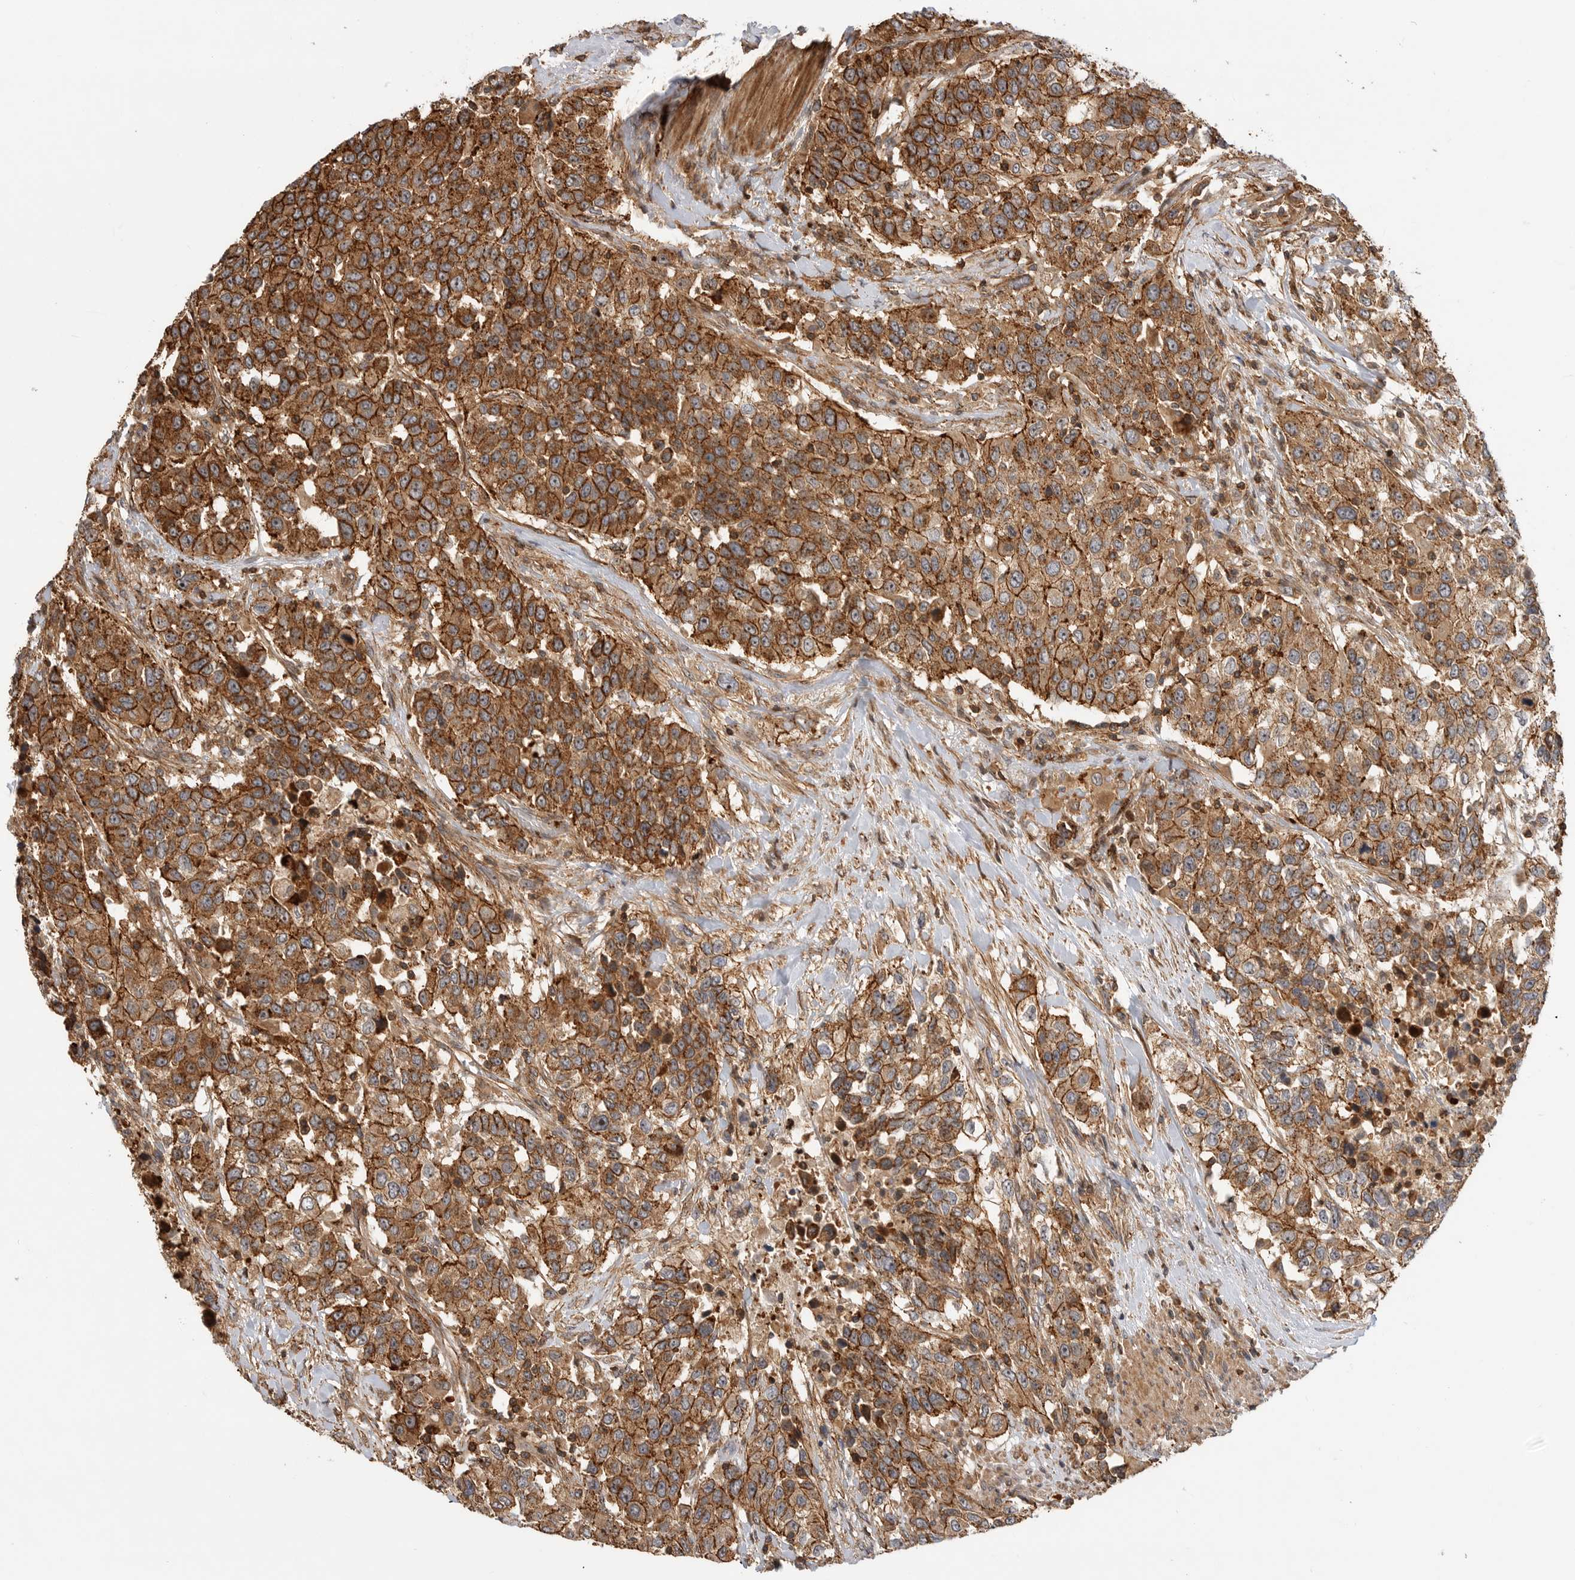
{"staining": {"intensity": "strong", "quantity": ">75%", "location": "cytoplasmic/membranous"}, "tissue": "urothelial cancer", "cell_type": "Tumor cells", "image_type": "cancer", "snomed": [{"axis": "morphology", "description": "Urothelial carcinoma, High grade"}, {"axis": "topography", "description": "Urinary bladder"}], "caption": "Immunohistochemical staining of human urothelial carcinoma (high-grade) shows high levels of strong cytoplasmic/membranous protein expression in about >75% of tumor cells.", "gene": "GPATCH2", "patient": {"sex": "female", "age": 80}}